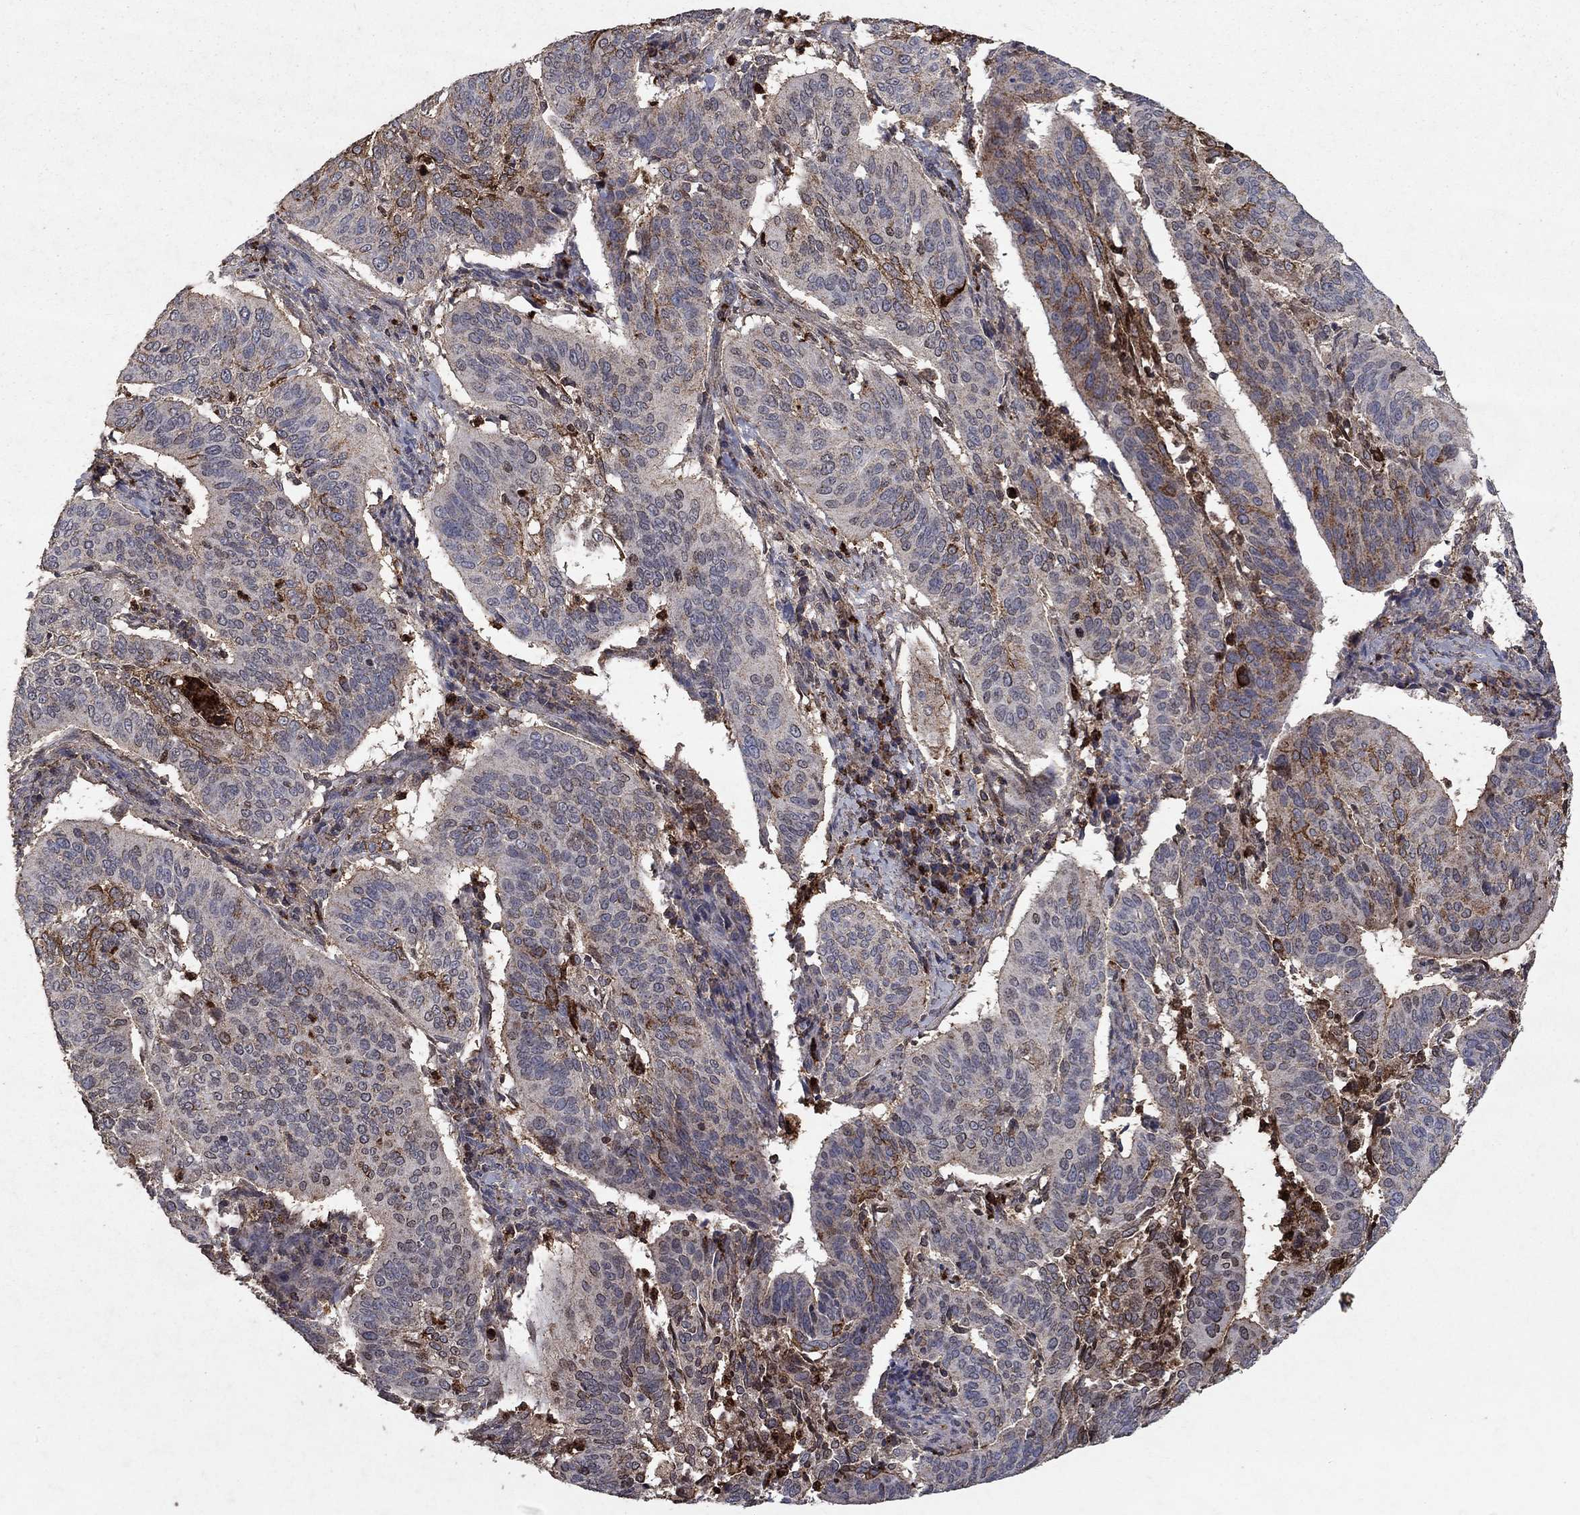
{"staining": {"intensity": "strong", "quantity": "<25%", "location": "cytoplasmic/membranous,nuclear"}, "tissue": "cervical cancer", "cell_type": "Tumor cells", "image_type": "cancer", "snomed": [{"axis": "morphology", "description": "Normal tissue, NOS"}, {"axis": "morphology", "description": "Squamous cell carcinoma, NOS"}, {"axis": "topography", "description": "Cervix"}], "caption": "Immunohistochemical staining of cervical squamous cell carcinoma exhibits strong cytoplasmic/membranous and nuclear protein staining in about <25% of tumor cells. Using DAB (brown) and hematoxylin (blue) stains, captured at high magnification using brightfield microscopy.", "gene": "CD24", "patient": {"sex": "female", "age": 39}}